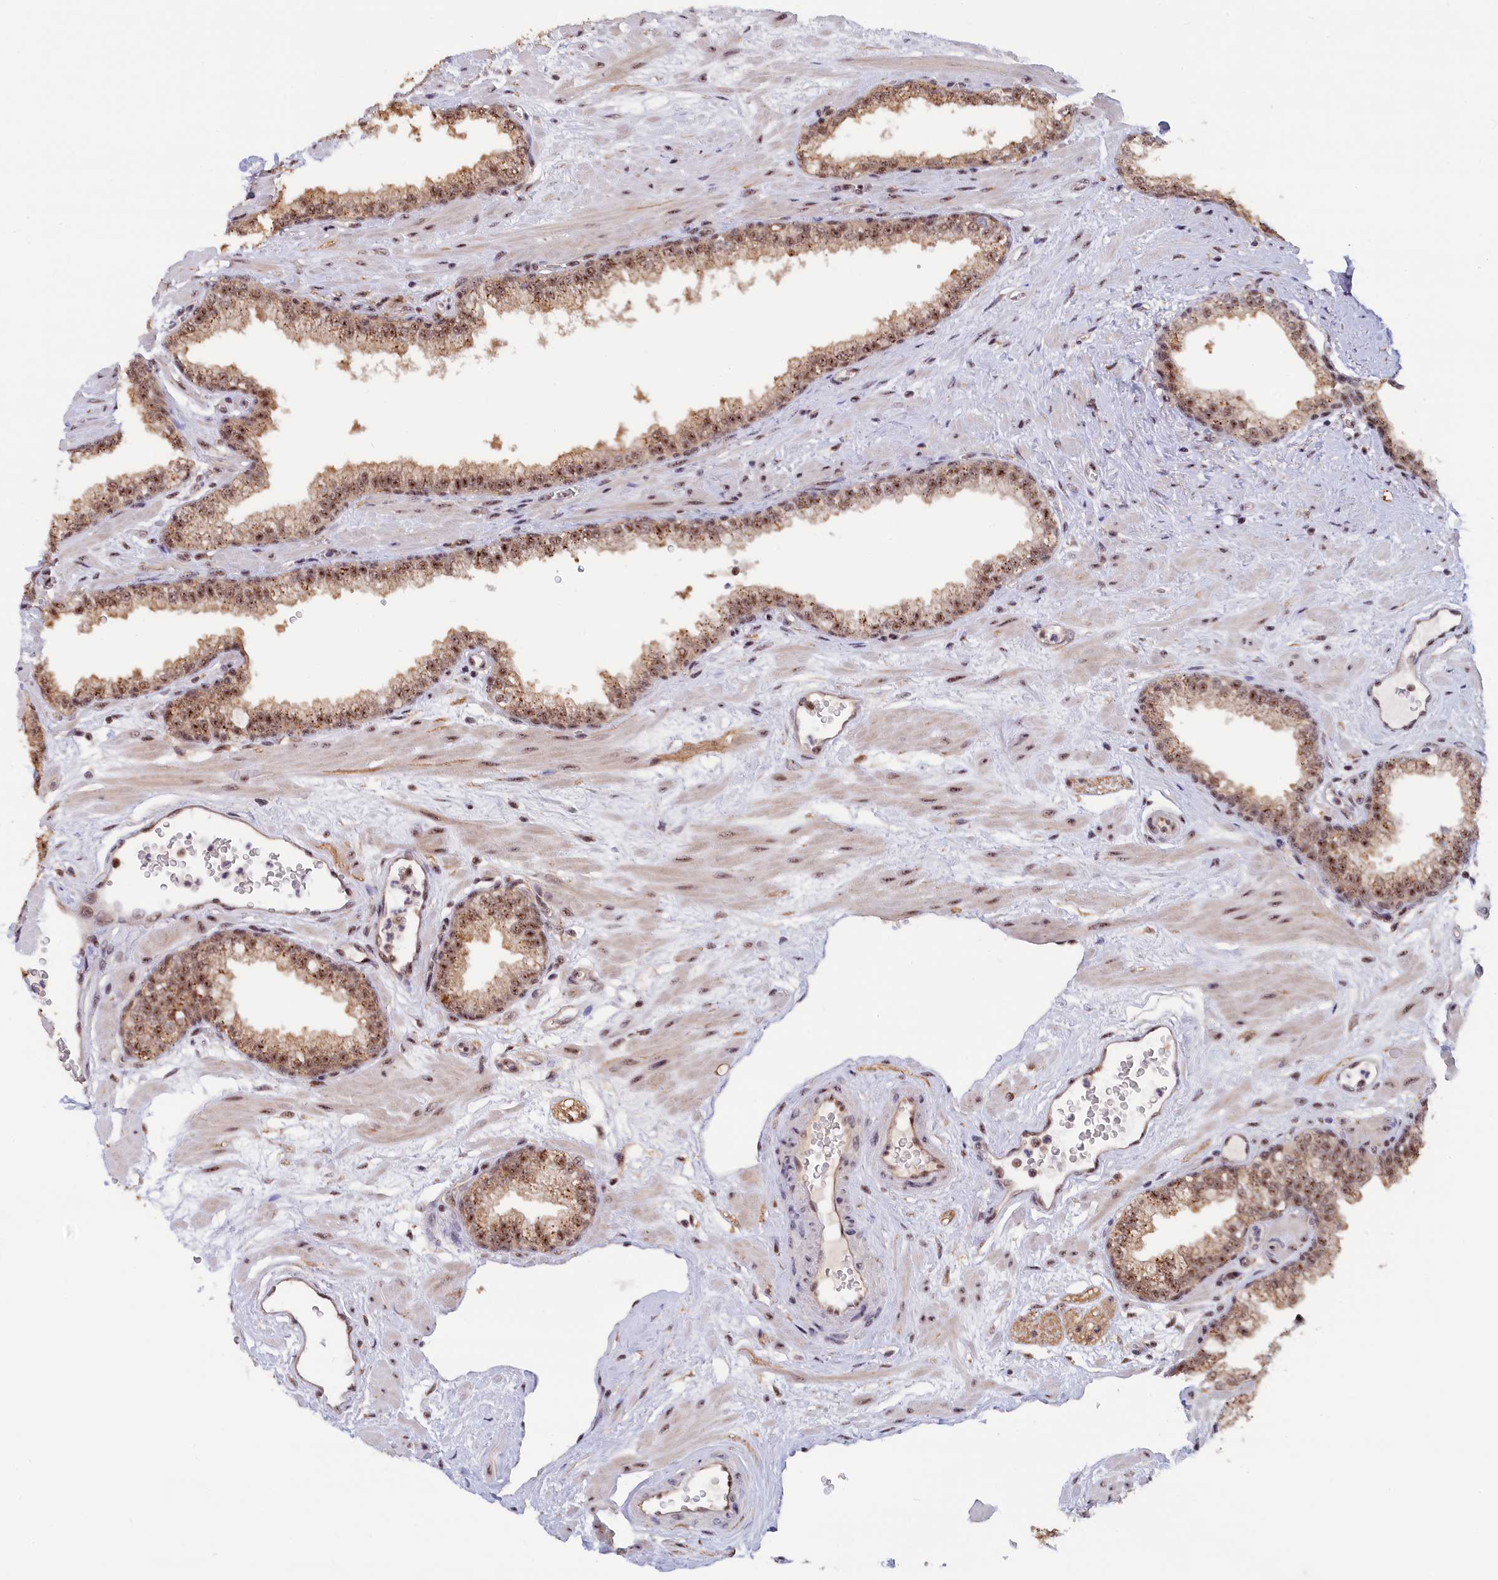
{"staining": {"intensity": "moderate", "quantity": ">75%", "location": "cytoplasmic/membranous,nuclear"}, "tissue": "prostate", "cell_type": "Glandular cells", "image_type": "normal", "snomed": [{"axis": "morphology", "description": "Normal tissue, NOS"}, {"axis": "morphology", "description": "Urothelial carcinoma, Low grade"}, {"axis": "topography", "description": "Urinary bladder"}, {"axis": "topography", "description": "Prostate"}], "caption": "Protein analysis of benign prostate exhibits moderate cytoplasmic/membranous,nuclear staining in approximately >75% of glandular cells. (brown staining indicates protein expression, while blue staining denotes nuclei).", "gene": "TAB1", "patient": {"sex": "male", "age": 60}}